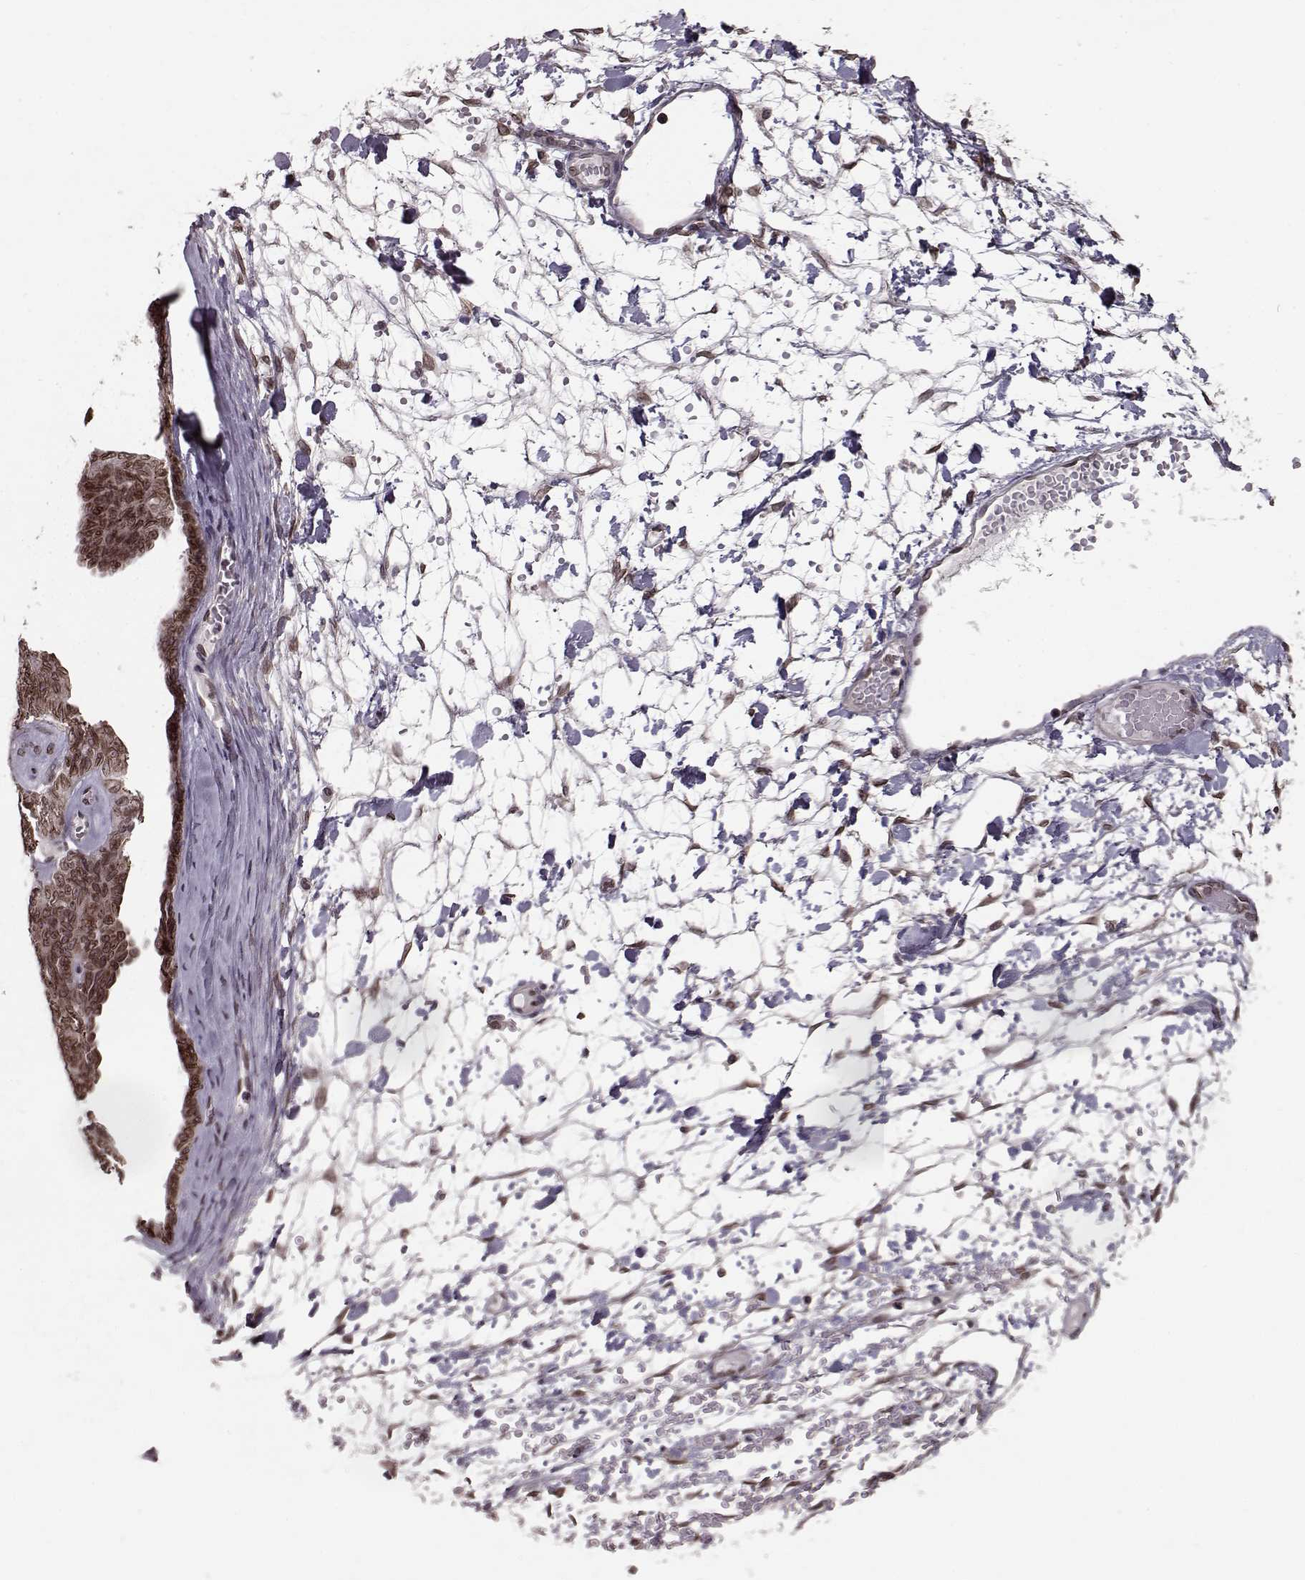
{"staining": {"intensity": "moderate", "quantity": "25%-75%", "location": "cytoplasmic/membranous,nuclear"}, "tissue": "ovarian cancer", "cell_type": "Tumor cells", "image_type": "cancer", "snomed": [{"axis": "morphology", "description": "Cystadenocarcinoma, serous, NOS"}, {"axis": "topography", "description": "Ovary"}], "caption": "Protein positivity by IHC demonstrates moderate cytoplasmic/membranous and nuclear expression in about 25%-75% of tumor cells in ovarian cancer (serous cystadenocarcinoma).", "gene": "NUP37", "patient": {"sex": "female", "age": 71}}